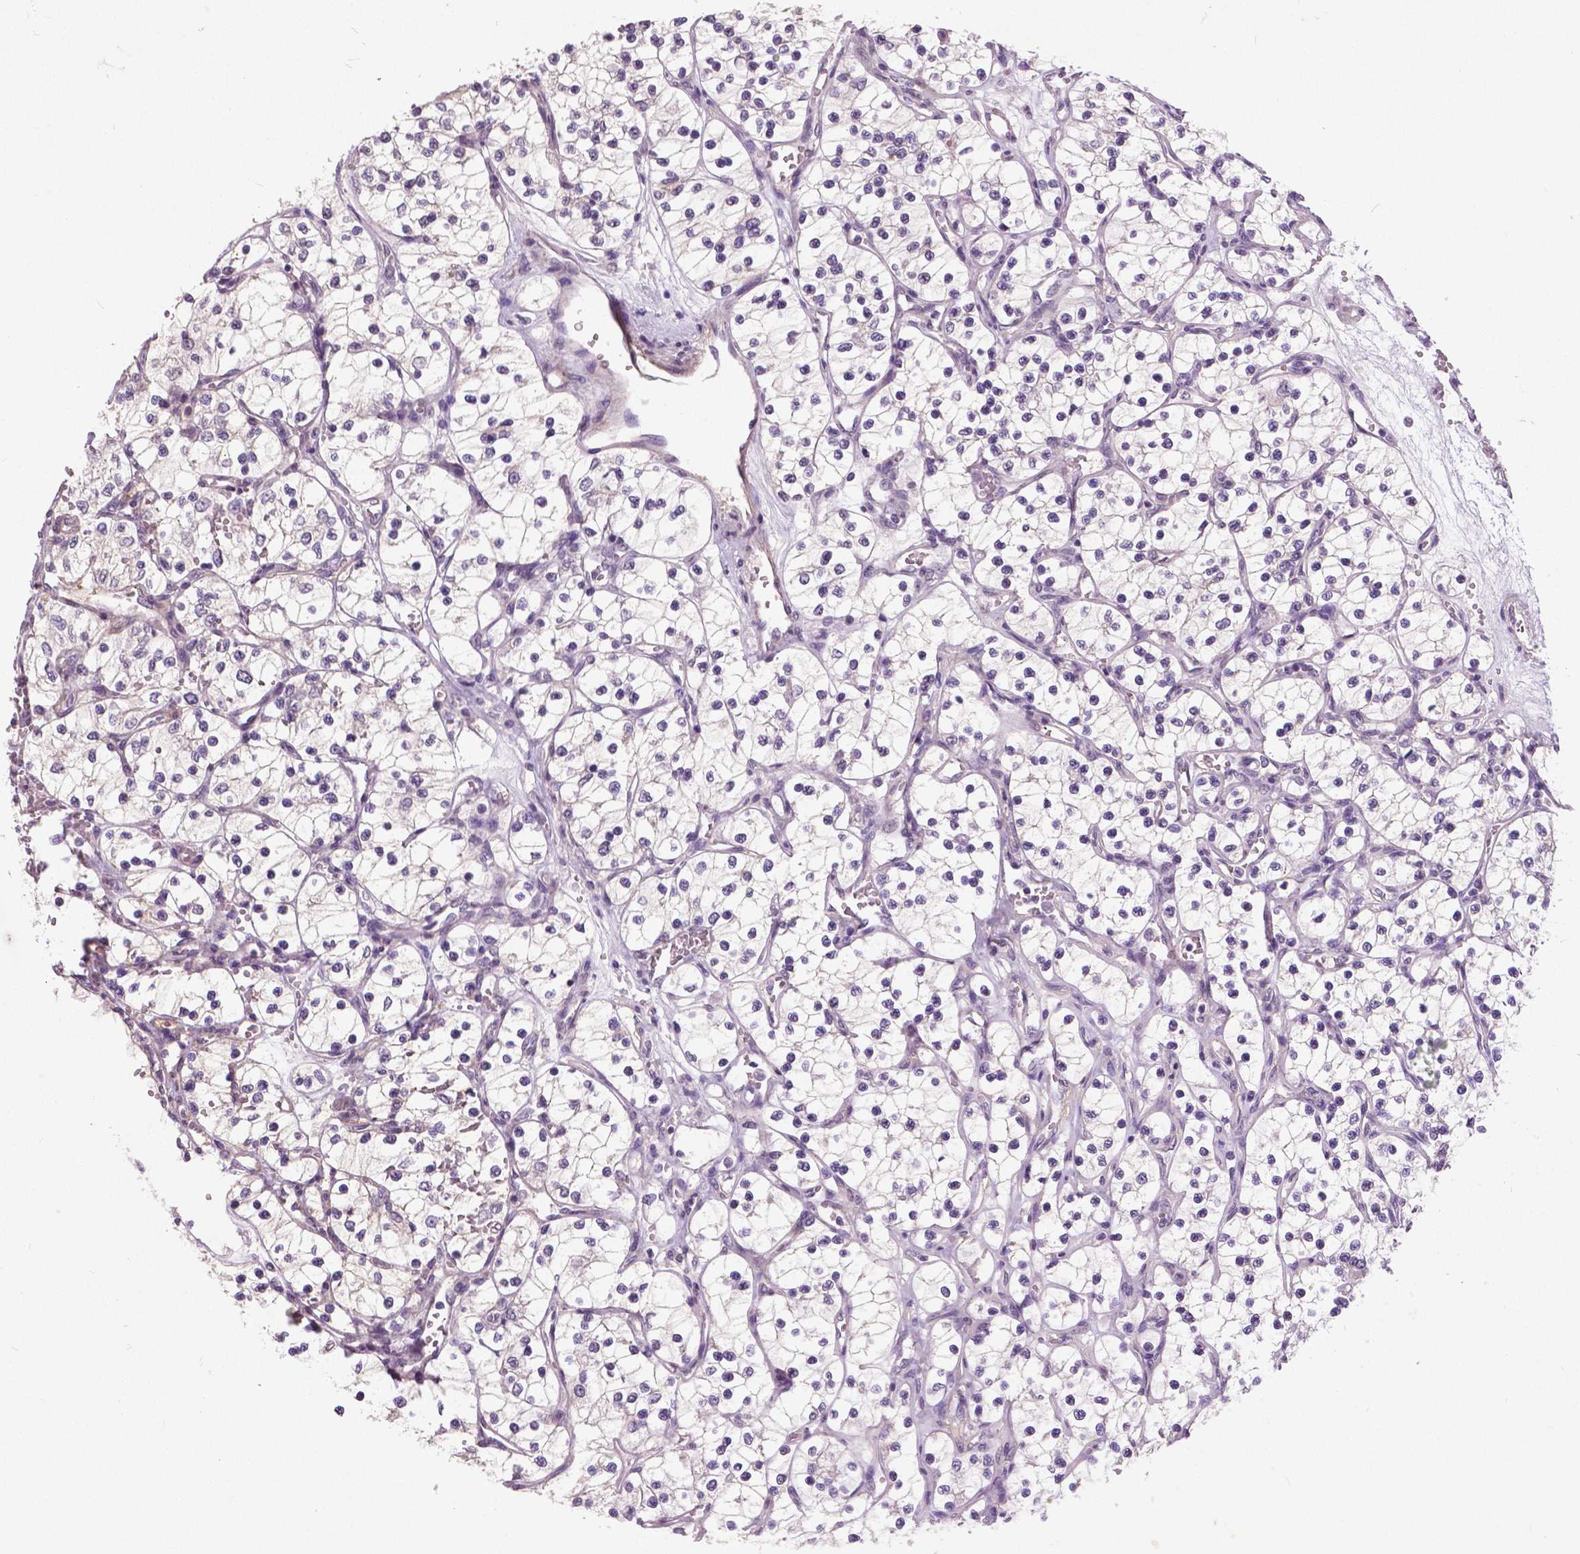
{"staining": {"intensity": "negative", "quantity": "none", "location": "none"}, "tissue": "renal cancer", "cell_type": "Tumor cells", "image_type": "cancer", "snomed": [{"axis": "morphology", "description": "Adenocarcinoma, NOS"}, {"axis": "topography", "description": "Kidney"}], "caption": "There is no significant expression in tumor cells of renal cancer (adenocarcinoma).", "gene": "FOXA1", "patient": {"sex": "female", "age": 69}}